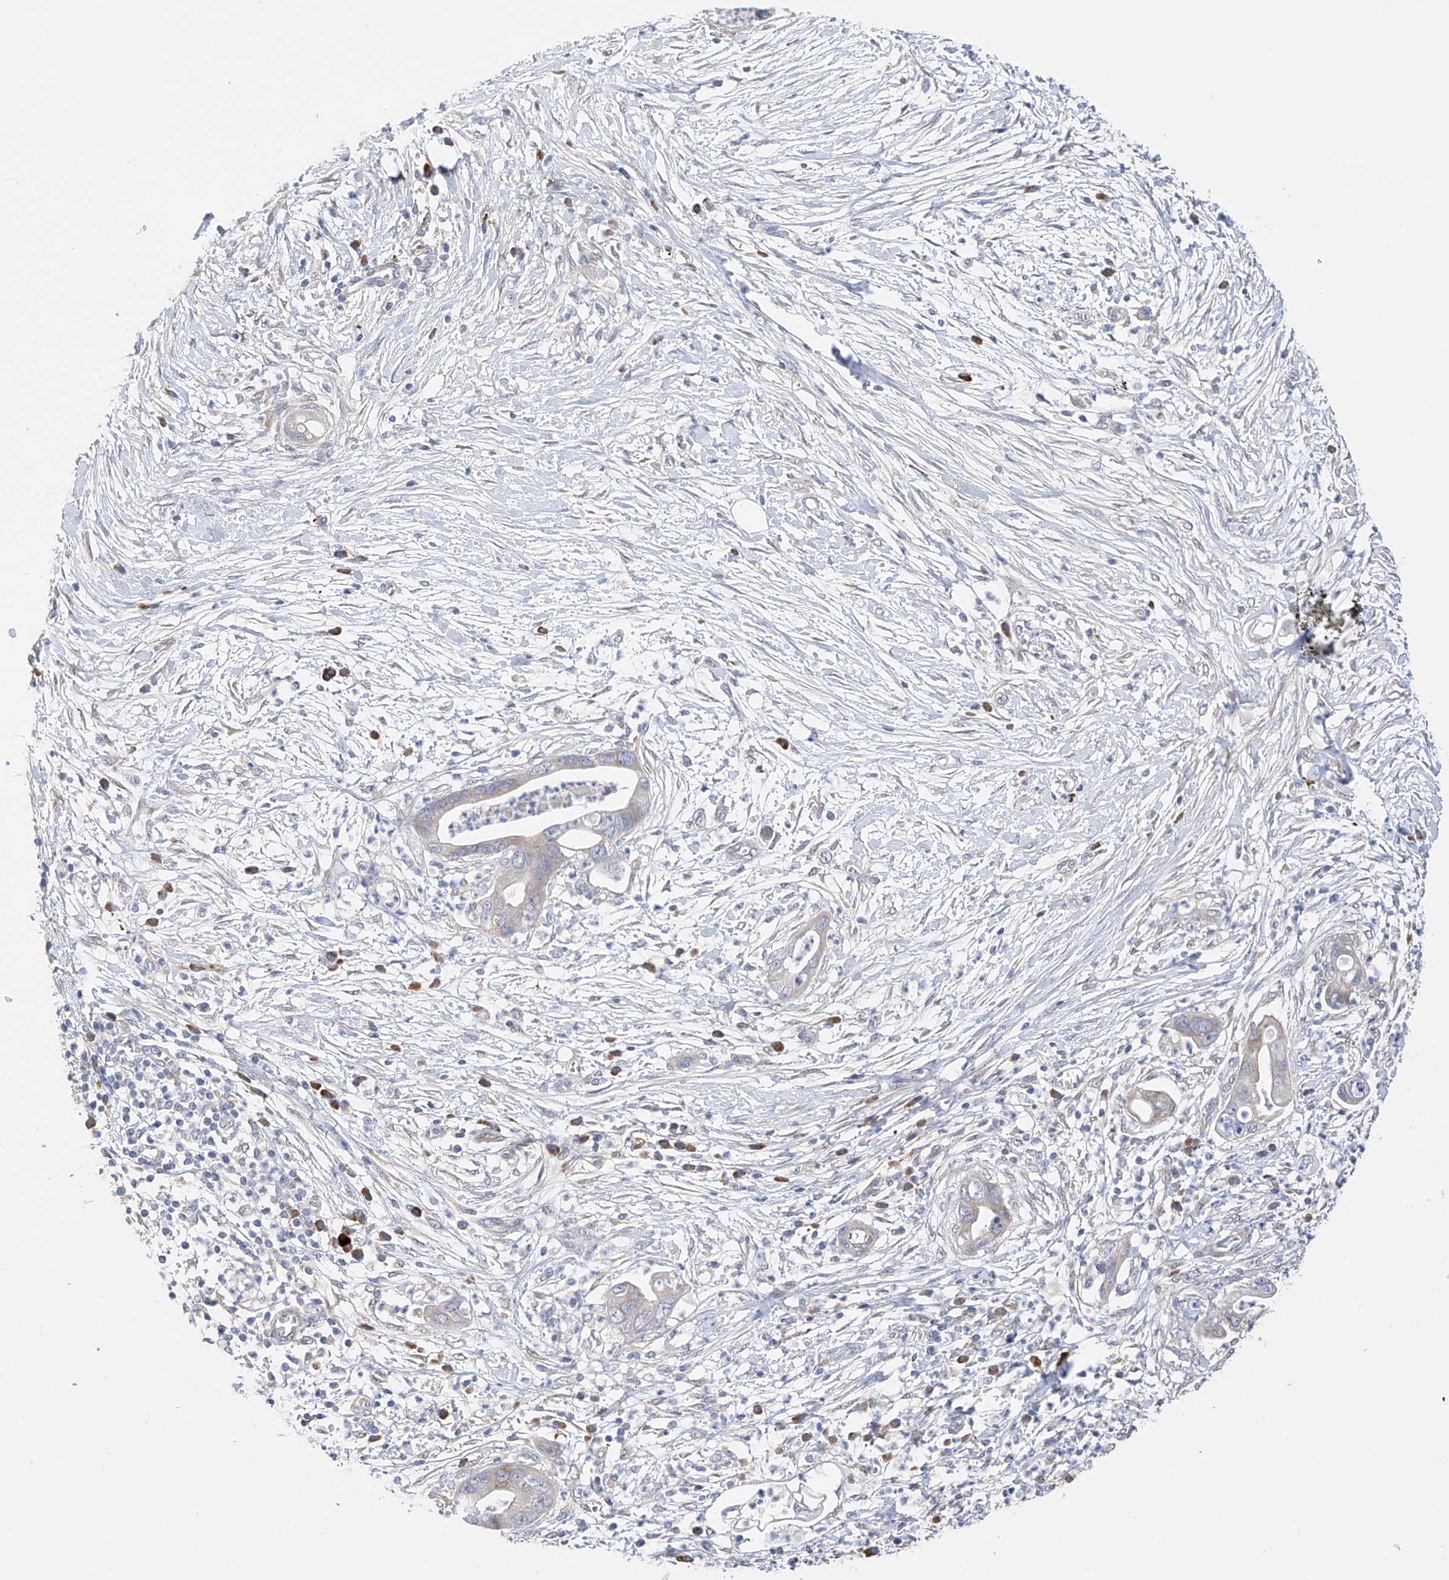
{"staining": {"intensity": "negative", "quantity": "none", "location": "none"}, "tissue": "pancreatic cancer", "cell_type": "Tumor cells", "image_type": "cancer", "snomed": [{"axis": "morphology", "description": "Adenocarcinoma, NOS"}, {"axis": "topography", "description": "Pancreas"}], "caption": "High power microscopy photomicrograph of an immunohistochemistry (IHC) micrograph of pancreatic adenocarcinoma, revealing no significant positivity in tumor cells. (DAB (3,3'-diaminobenzidine) IHC visualized using brightfield microscopy, high magnification).", "gene": "NFATC4", "patient": {"sex": "male", "age": 75}}